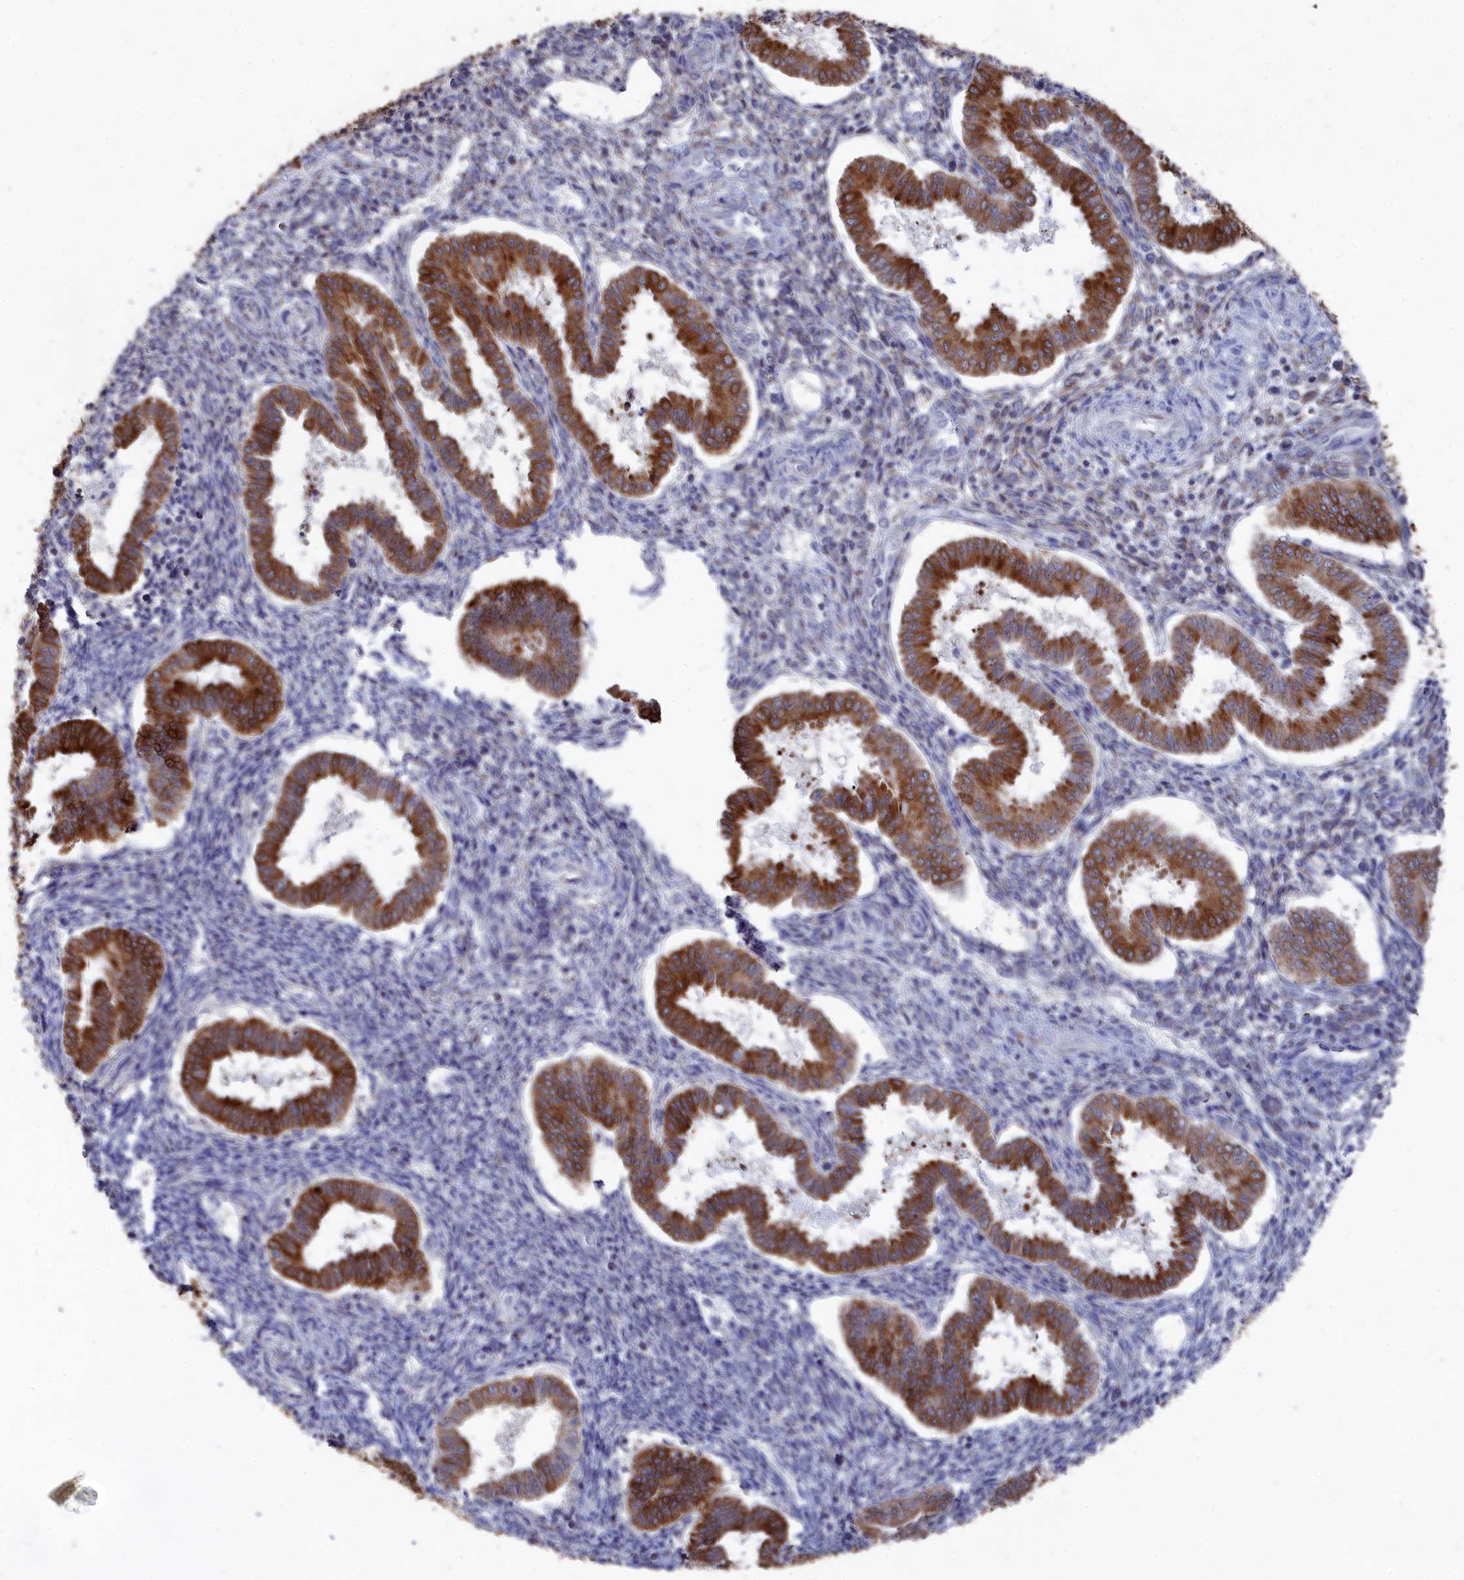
{"staining": {"intensity": "moderate", "quantity": "<25%", "location": "cytoplasmic/membranous"}, "tissue": "endometrium", "cell_type": "Cells in endometrial stroma", "image_type": "normal", "snomed": [{"axis": "morphology", "description": "Normal tissue, NOS"}, {"axis": "topography", "description": "Endometrium"}], "caption": "Immunohistochemistry (IHC) micrograph of unremarkable human endometrium stained for a protein (brown), which shows low levels of moderate cytoplasmic/membranous expression in about <25% of cells in endometrial stroma.", "gene": "SEMG2", "patient": {"sex": "female", "age": 24}}